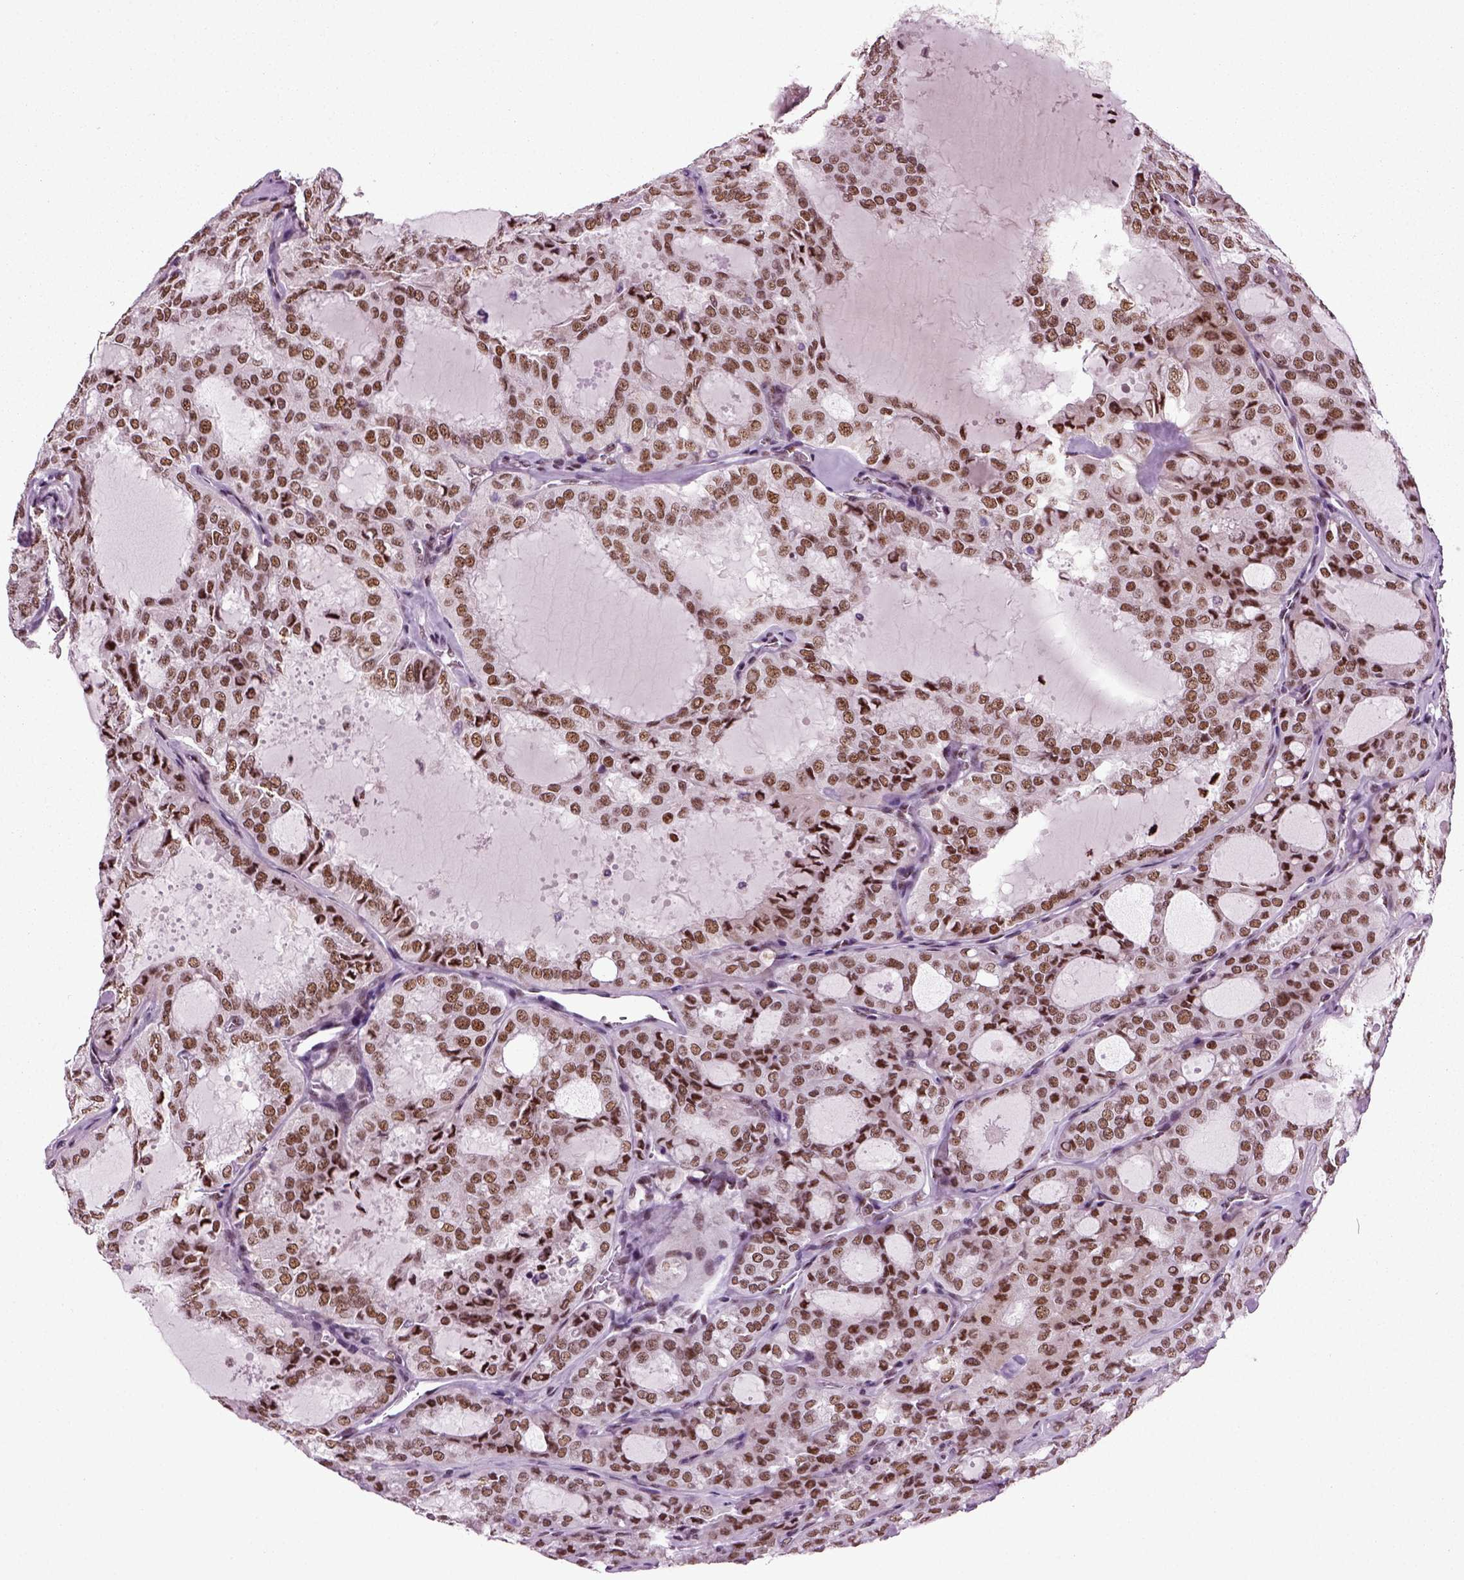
{"staining": {"intensity": "moderate", "quantity": ">75%", "location": "nuclear"}, "tissue": "thyroid cancer", "cell_type": "Tumor cells", "image_type": "cancer", "snomed": [{"axis": "morphology", "description": "Follicular adenoma carcinoma, NOS"}, {"axis": "topography", "description": "Thyroid gland"}], "caption": "A medium amount of moderate nuclear positivity is identified in approximately >75% of tumor cells in thyroid cancer tissue. The protein is shown in brown color, while the nuclei are stained blue.", "gene": "RCOR3", "patient": {"sex": "male", "age": 75}}